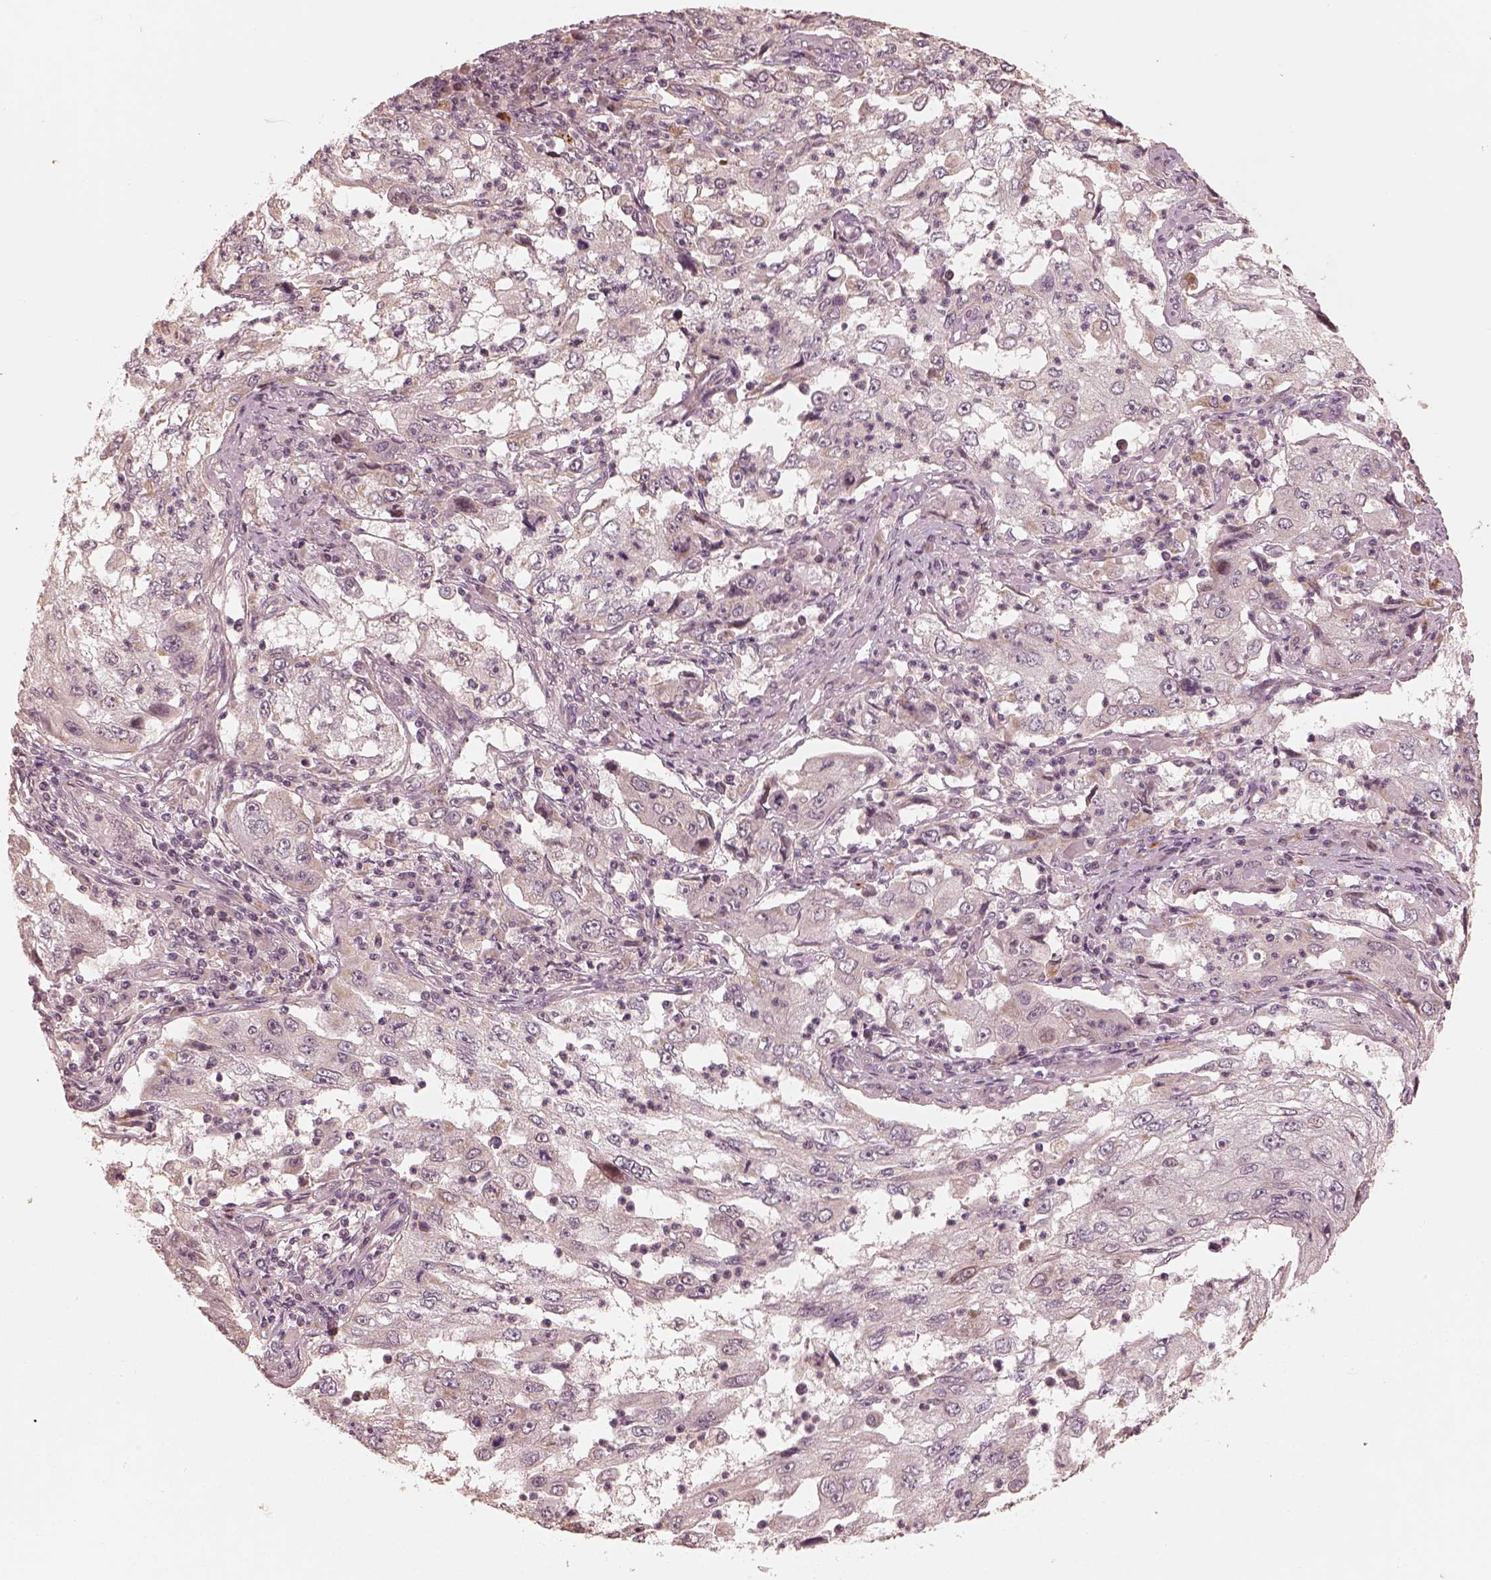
{"staining": {"intensity": "negative", "quantity": "none", "location": "none"}, "tissue": "cervical cancer", "cell_type": "Tumor cells", "image_type": "cancer", "snomed": [{"axis": "morphology", "description": "Squamous cell carcinoma, NOS"}, {"axis": "topography", "description": "Cervix"}], "caption": "High power microscopy image of an immunohistochemistry histopathology image of squamous cell carcinoma (cervical), revealing no significant positivity in tumor cells.", "gene": "SLC25A46", "patient": {"sex": "female", "age": 36}}